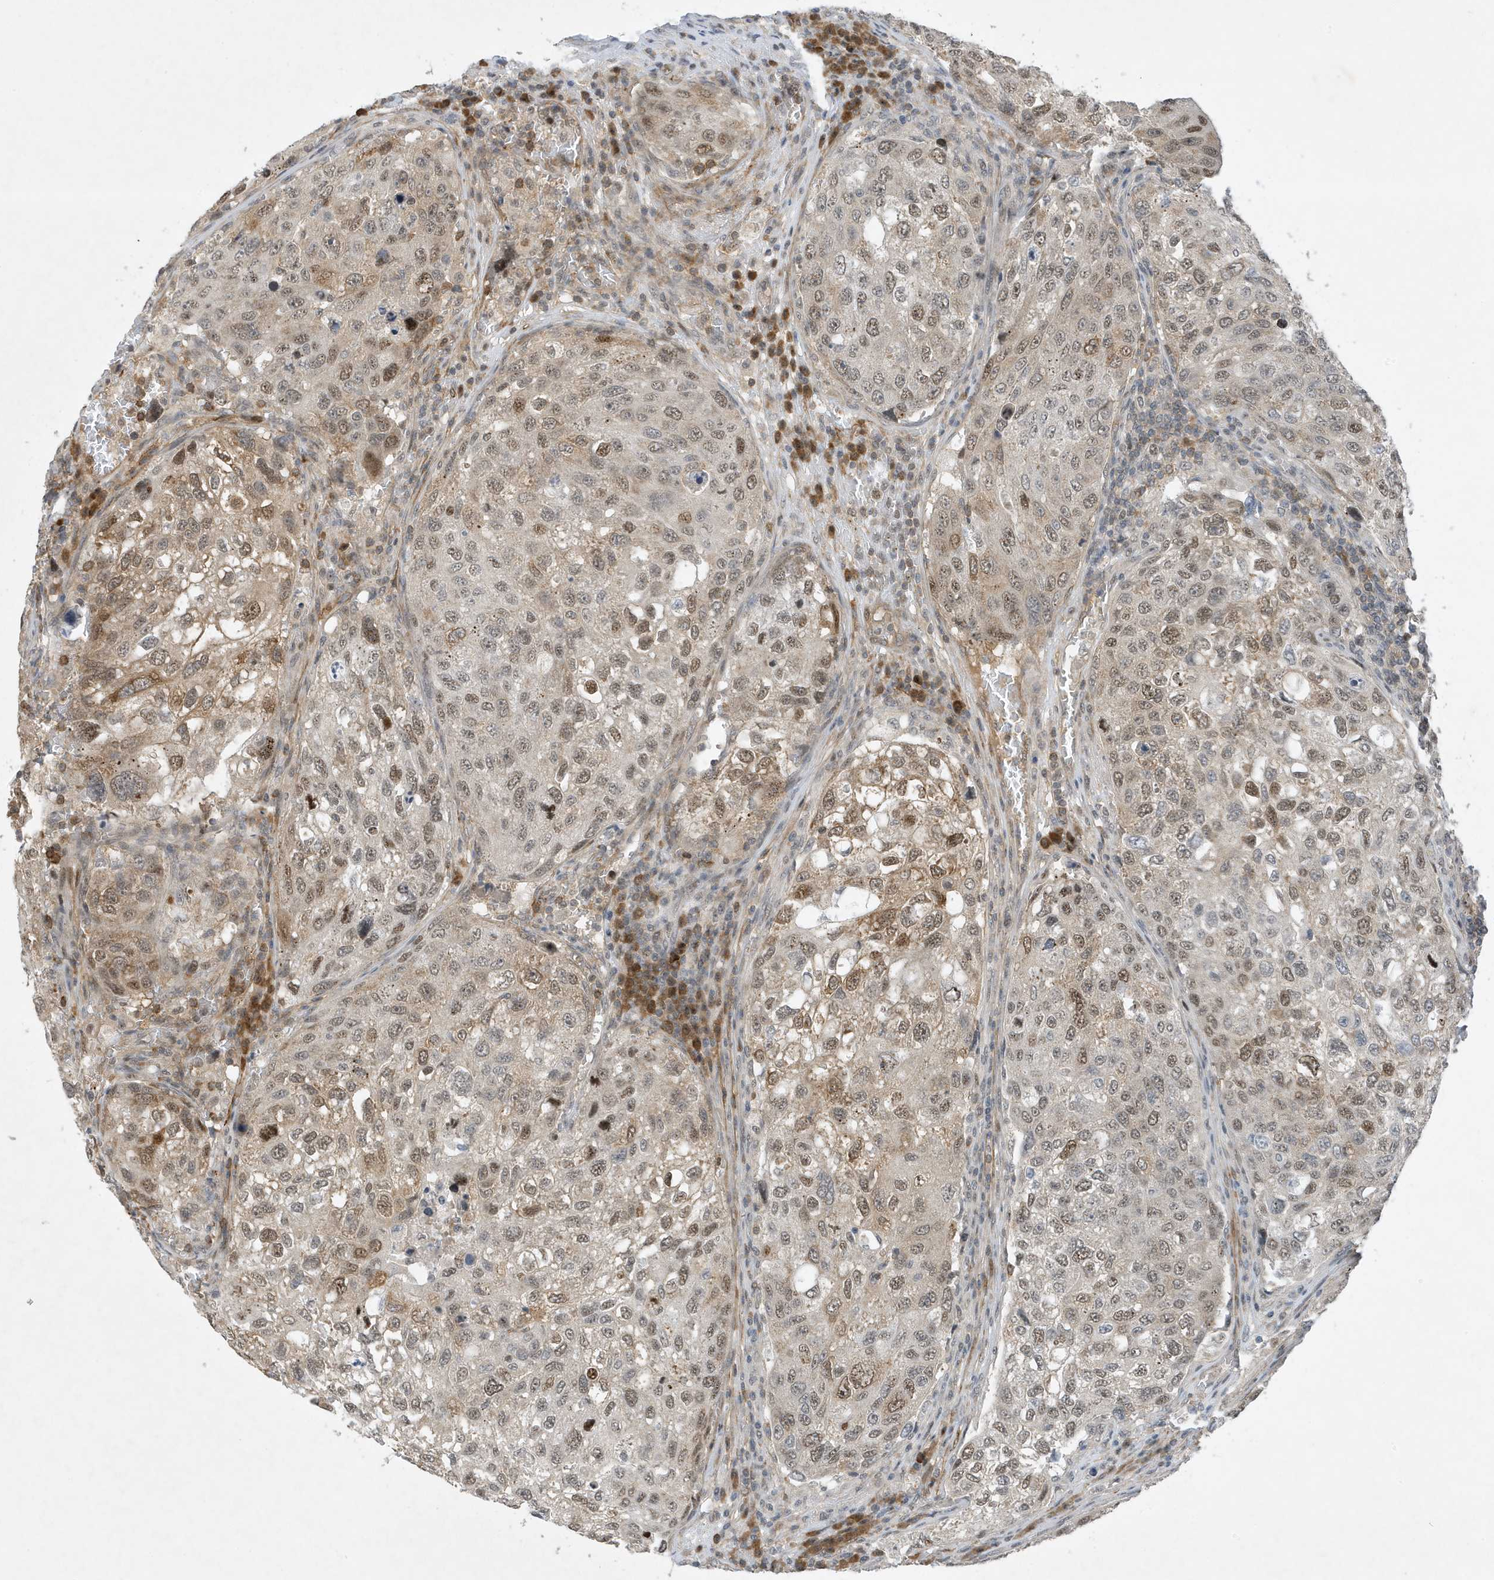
{"staining": {"intensity": "moderate", "quantity": "<25%", "location": "cytoplasmic/membranous,nuclear"}, "tissue": "urothelial cancer", "cell_type": "Tumor cells", "image_type": "cancer", "snomed": [{"axis": "morphology", "description": "Urothelial carcinoma, High grade"}, {"axis": "topography", "description": "Lymph node"}, {"axis": "topography", "description": "Urinary bladder"}], "caption": "Brown immunohistochemical staining in human urothelial cancer demonstrates moderate cytoplasmic/membranous and nuclear staining in about <25% of tumor cells. The protein is shown in brown color, while the nuclei are stained blue.", "gene": "MAST3", "patient": {"sex": "male", "age": 51}}